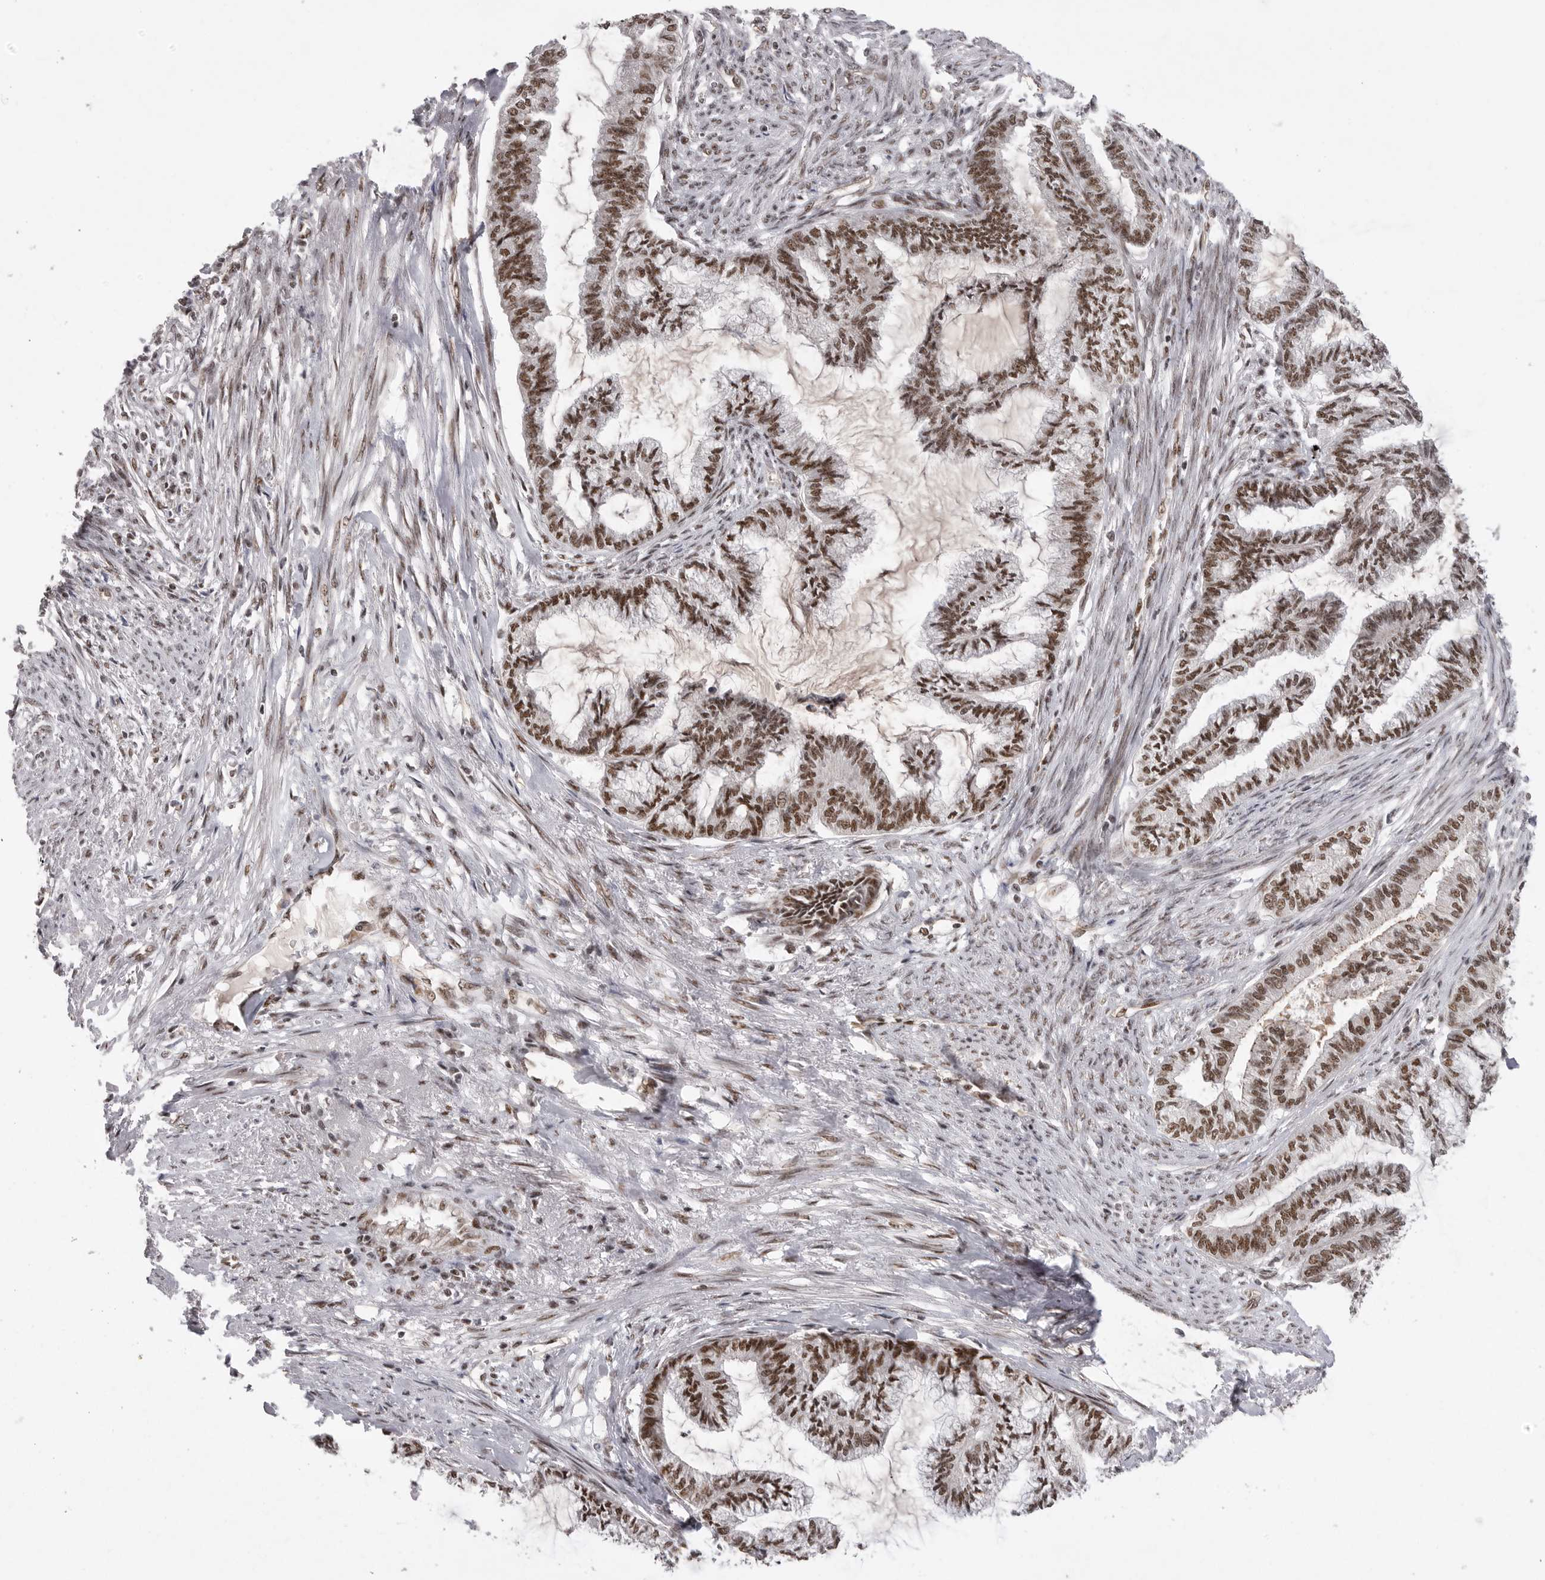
{"staining": {"intensity": "strong", "quantity": ">75%", "location": "nuclear"}, "tissue": "endometrial cancer", "cell_type": "Tumor cells", "image_type": "cancer", "snomed": [{"axis": "morphology", "description": "Adenocarcinoma, NOS"}, {"axis": "topography", "description": "Endometrium"}], "caption": "Tumor cells demonstrate strong nuclear positivity in about >75% of cells in adenocarcinoma (endometrial). The protein is stained brown, and the nuclei are stained in blue (DAB (3,3'-diaminobenzidine) IHC with brightfield microscopy, high magnification).", "gene": "PPP1R8", "patient": {"sex": "female", "age": 86}}